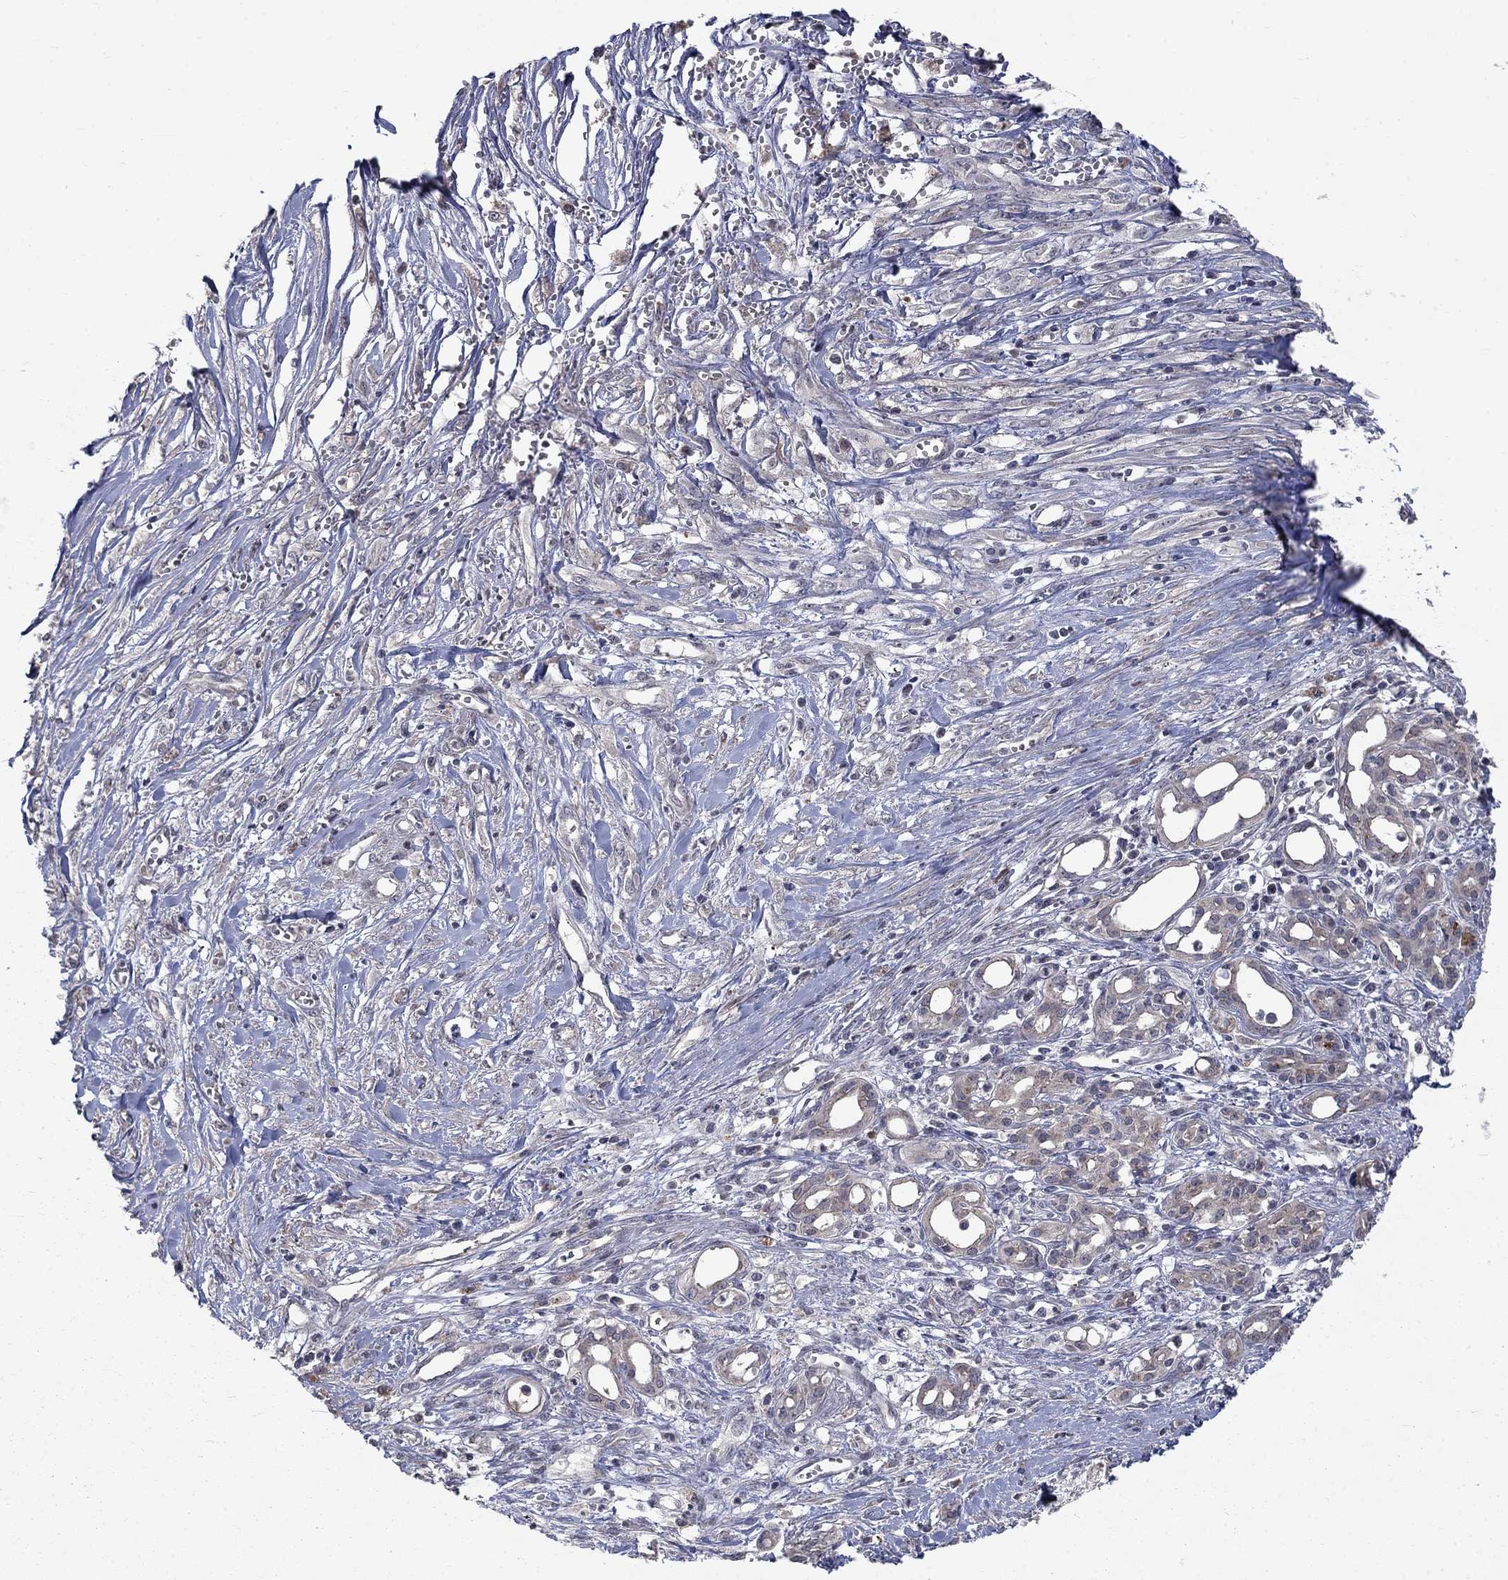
{"staining": {"intensity": "negative", "quantity": "none", "location": "none"}, "tissue": "pancreatic cancer", "cell_type": "Tumor cells", "image_type": "cancer", "snomed": [{"axis": "morphology", "description": "Adenocarcinoma, NOS"}, {"axis": "topography", "description": "Pancreas"}], "caption": "An image of pancreatic cancer (adenocarcinoma) stained for a protein reveals no brown staining in tumor cells.", "gene": "FAM3B", "patient": {"sex": "male", "age": 71}}